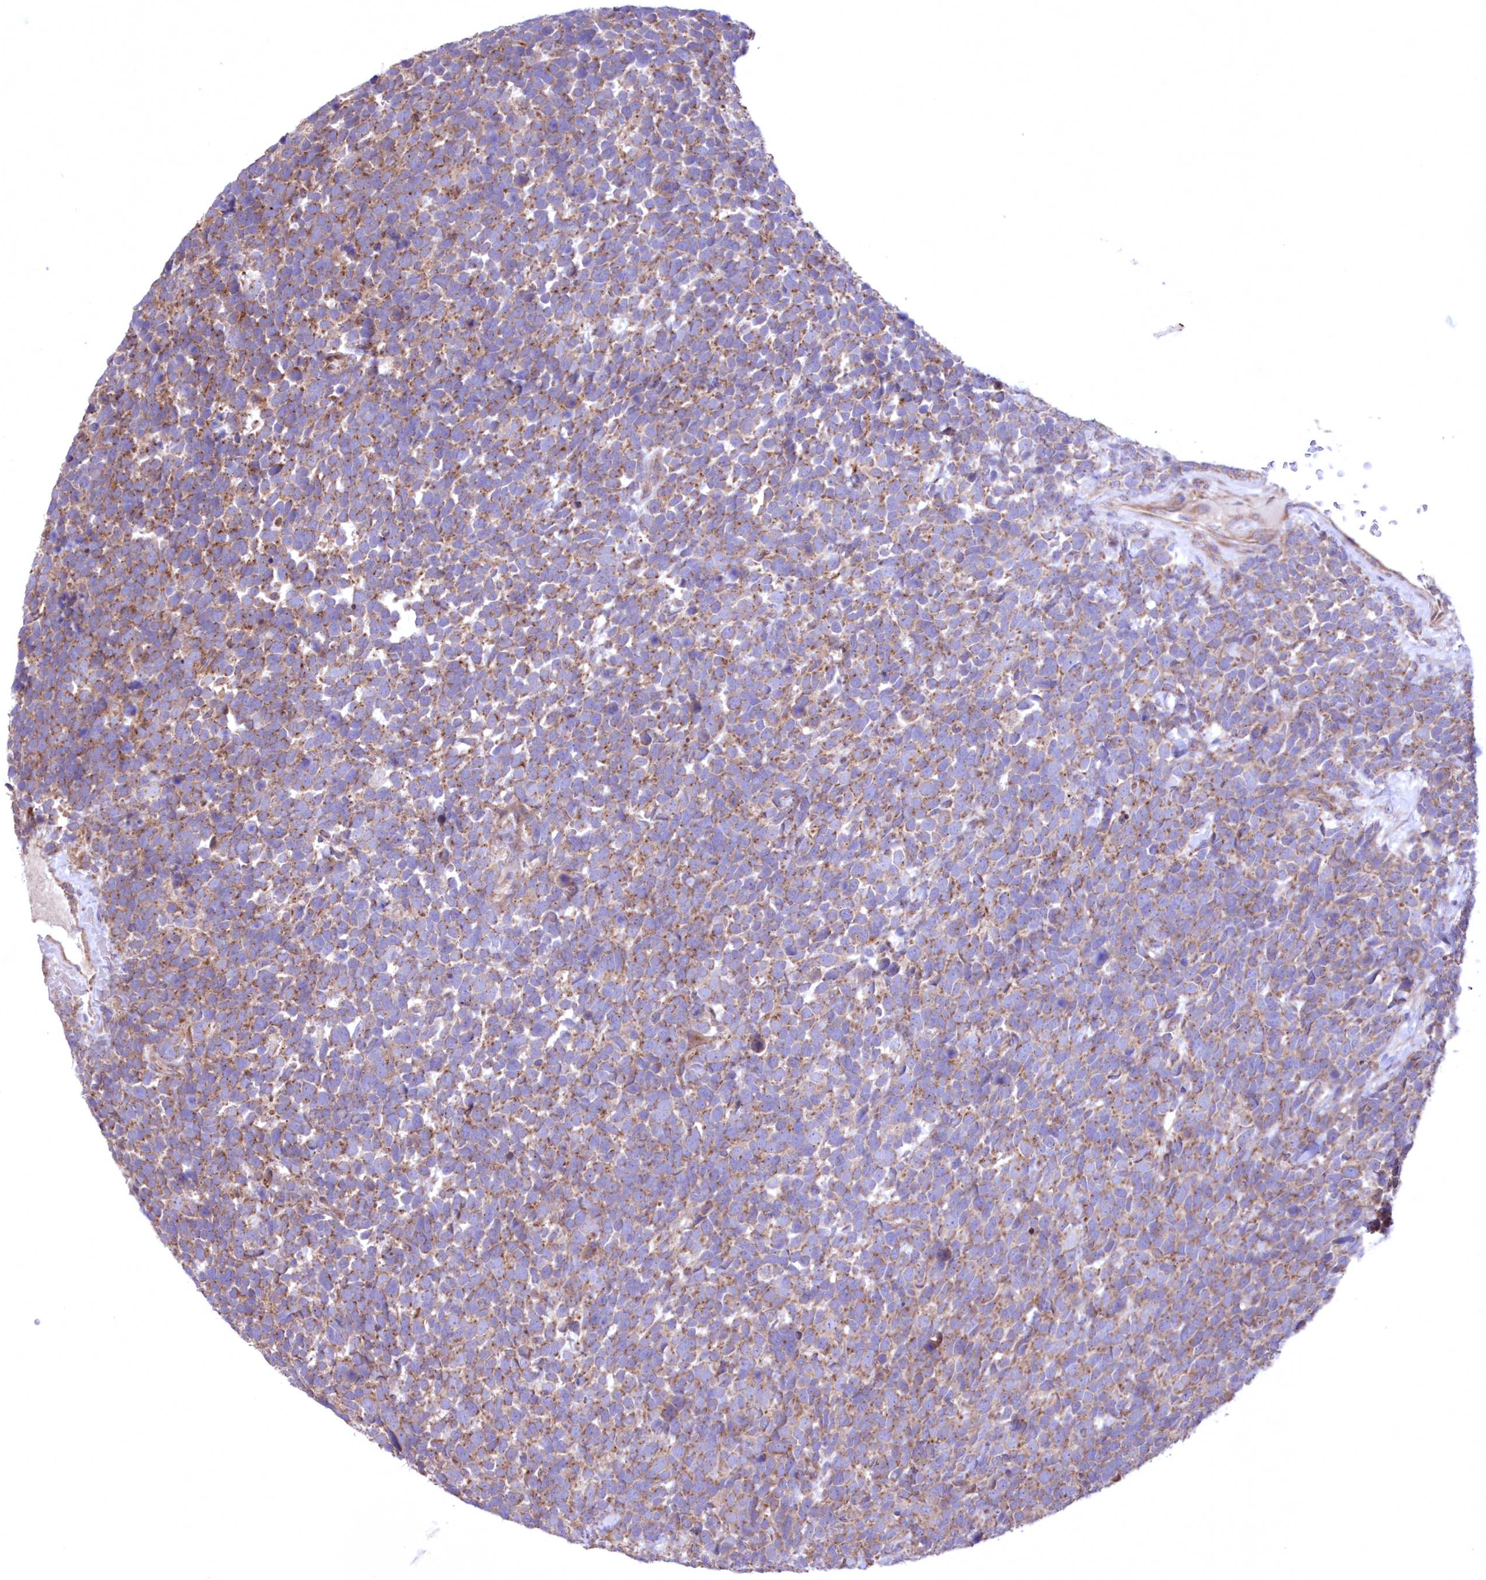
{"staining": {"intensity": "moderate", "quantity": ">75%", "location": "cytoplasmic/membranous"}, "tissue": "urothelial cancer", "cell_type": "Tumor cells", "image_type": "cancer", "snomed": [{"axis": "morphology", "description": "Urothelial carcinoma, High grade"}, {"axis": "topography", "description": "Urinary bladder"}], "caption": "Human urothelial carcinoma (high-grade) stained with a brown dye exhibits moderate cytoplasmic/membranous positive expression in about >75% of tumor cells.", "gene": "MTRF1L", "patient": {"sex": "female", "age": 82}}